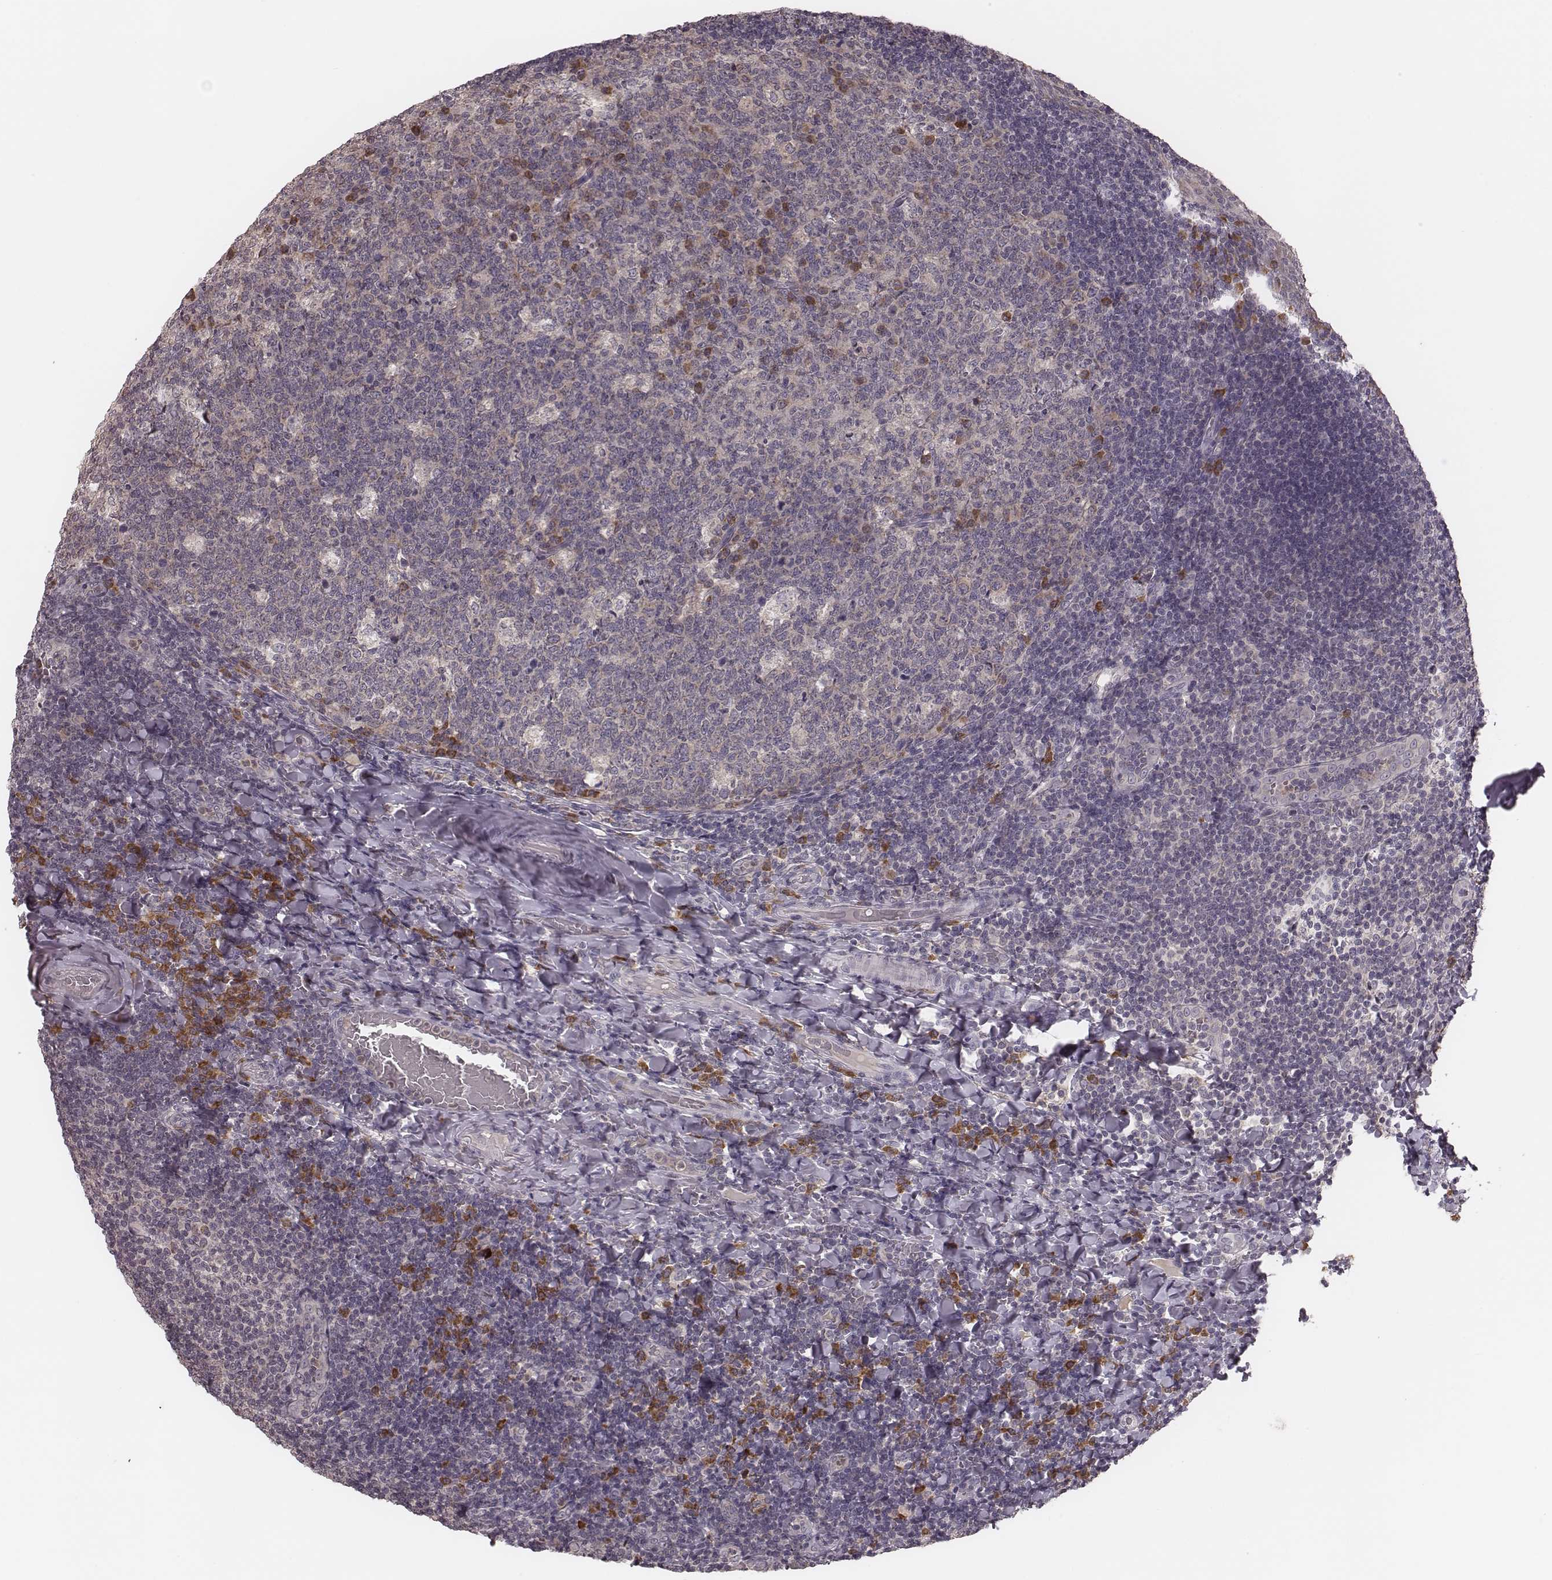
{"staining": {"intensity": "strong", "quantity": "<25%", "location": "cytoplasmic/membranous"}, "tissue": "tonsil", "cell_type": "Germinal center cells", "image_type": "normal", "snomed": [{"axis": "morphology", "description": "Normal tissue, NOS"}, {"axis": "topography", "description": "Tonsil"}], "caption": "Protein expression analysis of benign tonsil displays strong cytoplasmic/membranous staining in approximately <25% of germinal center cells. Nuclei are stained in blue.", "gene": "P2RX5", "patient": {"sex": "male", "age": 17}}